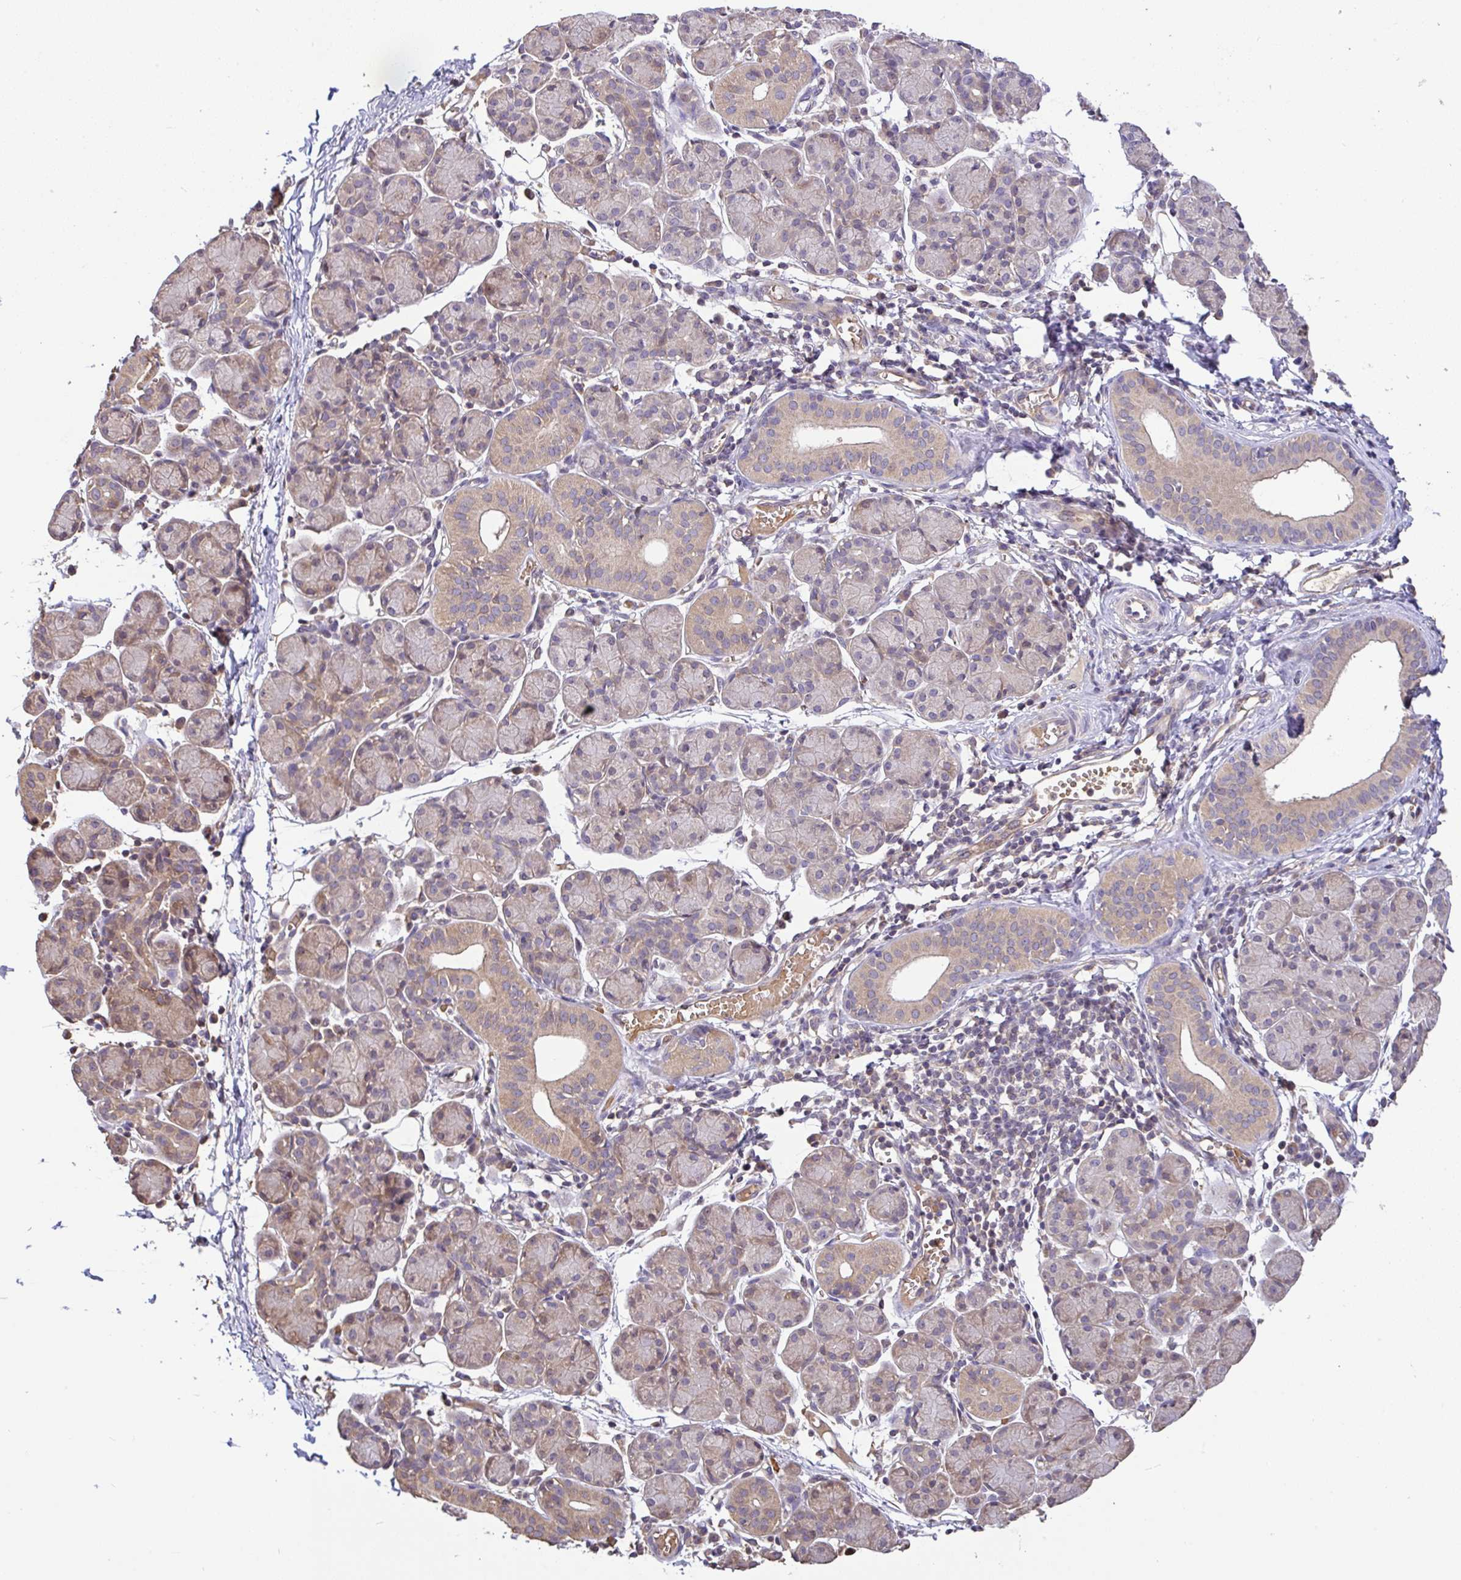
{"staining": {"intensity": "weak", "quantity": "25%-75%", "location": "cytoplasmic/membranous"}, "tissue": "salivary gland", "cell_type": "Glandular cells", "image_type": "normal", "snomed": [{"axis": "morphology", "description": "Normal tissue, NOS"}, {"axis": "morphology", "description": "Inflammation, NOS"}, {"axis": "topography", "description": "Lymph node"}, {"axis": "topography", "description": "Salivary gland"}], "caption": "Benign salivary gland exhibits weak cytoplasmic/membranous staining in approximately 25%-75% of glandular cells (brown staining indicates protein expression, while blue staining denotes nuclei)..", "gene": "C1QTNF9B", "patient": {"sex": "male", "age": 3}}